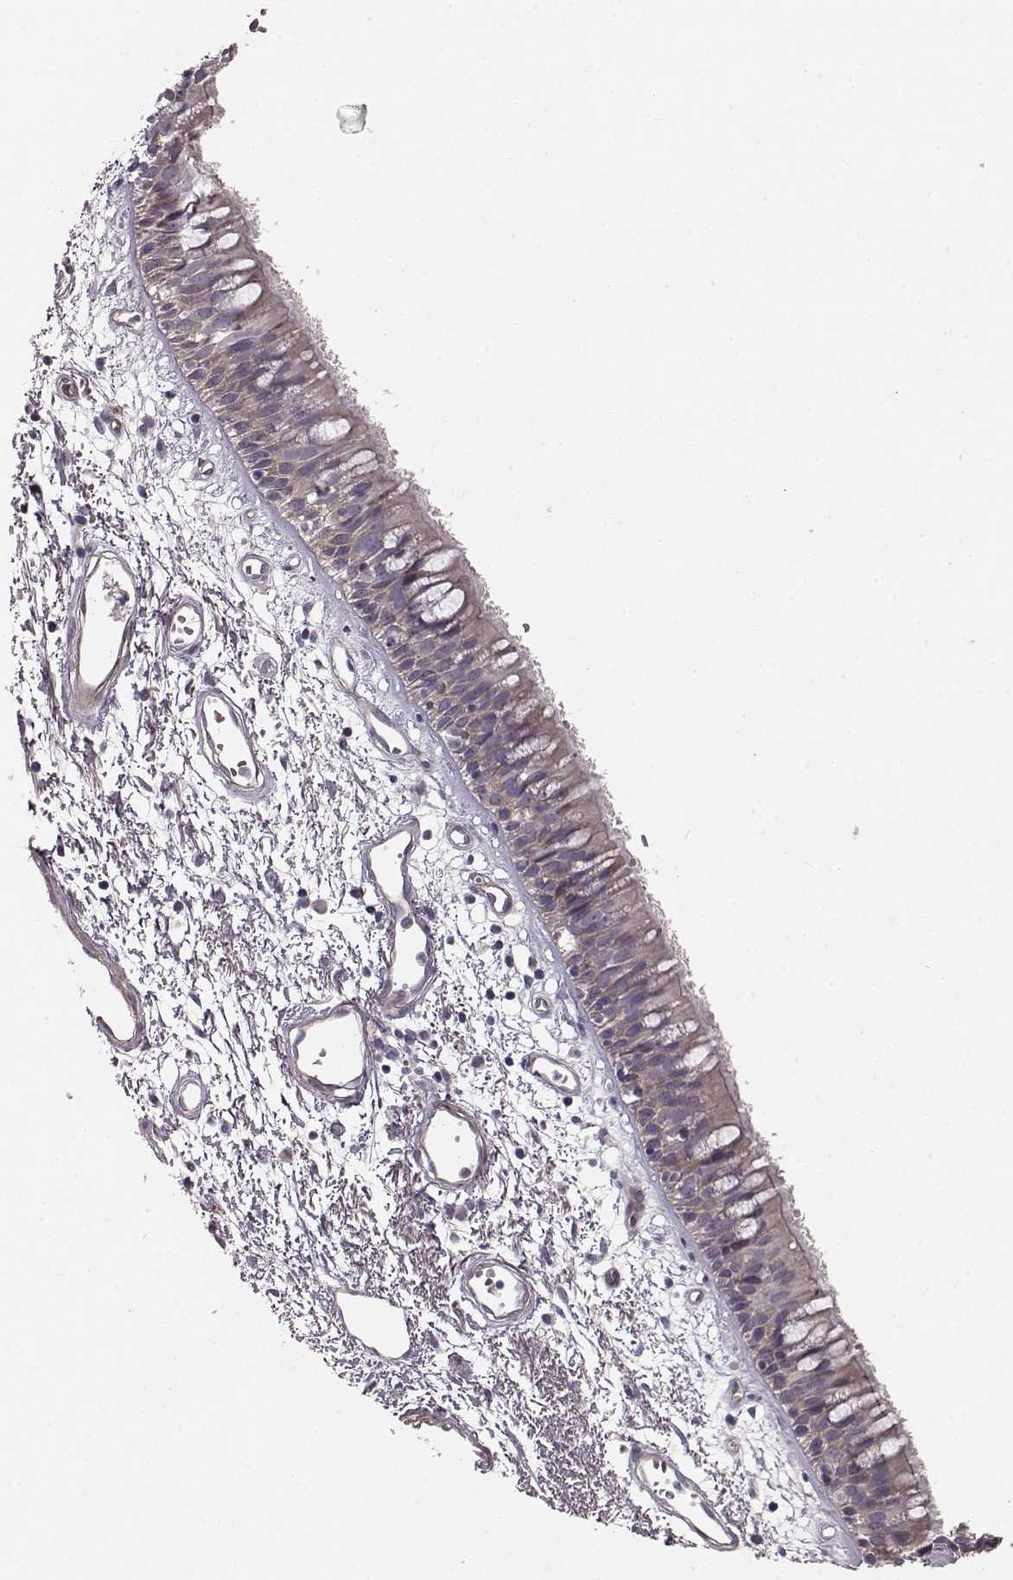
{"staining": {"intensity": "weak", "quantity": "<25%", "location": "cytoplasmic/membranous"}, "tissue": "bronchus", "cell_type": "Respiratory epithelial cells", "image_type": "normal", "snomed": [{"axis": "morphology", "description": "Normal tissue, NOS"}, {"axis": "morphology", "description": "Squamous cell carcinoma, NOS"}, {"axis": "topography", "description": "Cartilage tissue"}, {"axis": "topography", "description": "Bronchus"}, {"axis": "topography", "description": "Lung"}], "caption": "The immunohistochemistry micrograph has no significant staining in respiratory epithelial cells of bronchus.", "gene": "SLC22A18", "patient": {"sex": "male", "age": 66}}